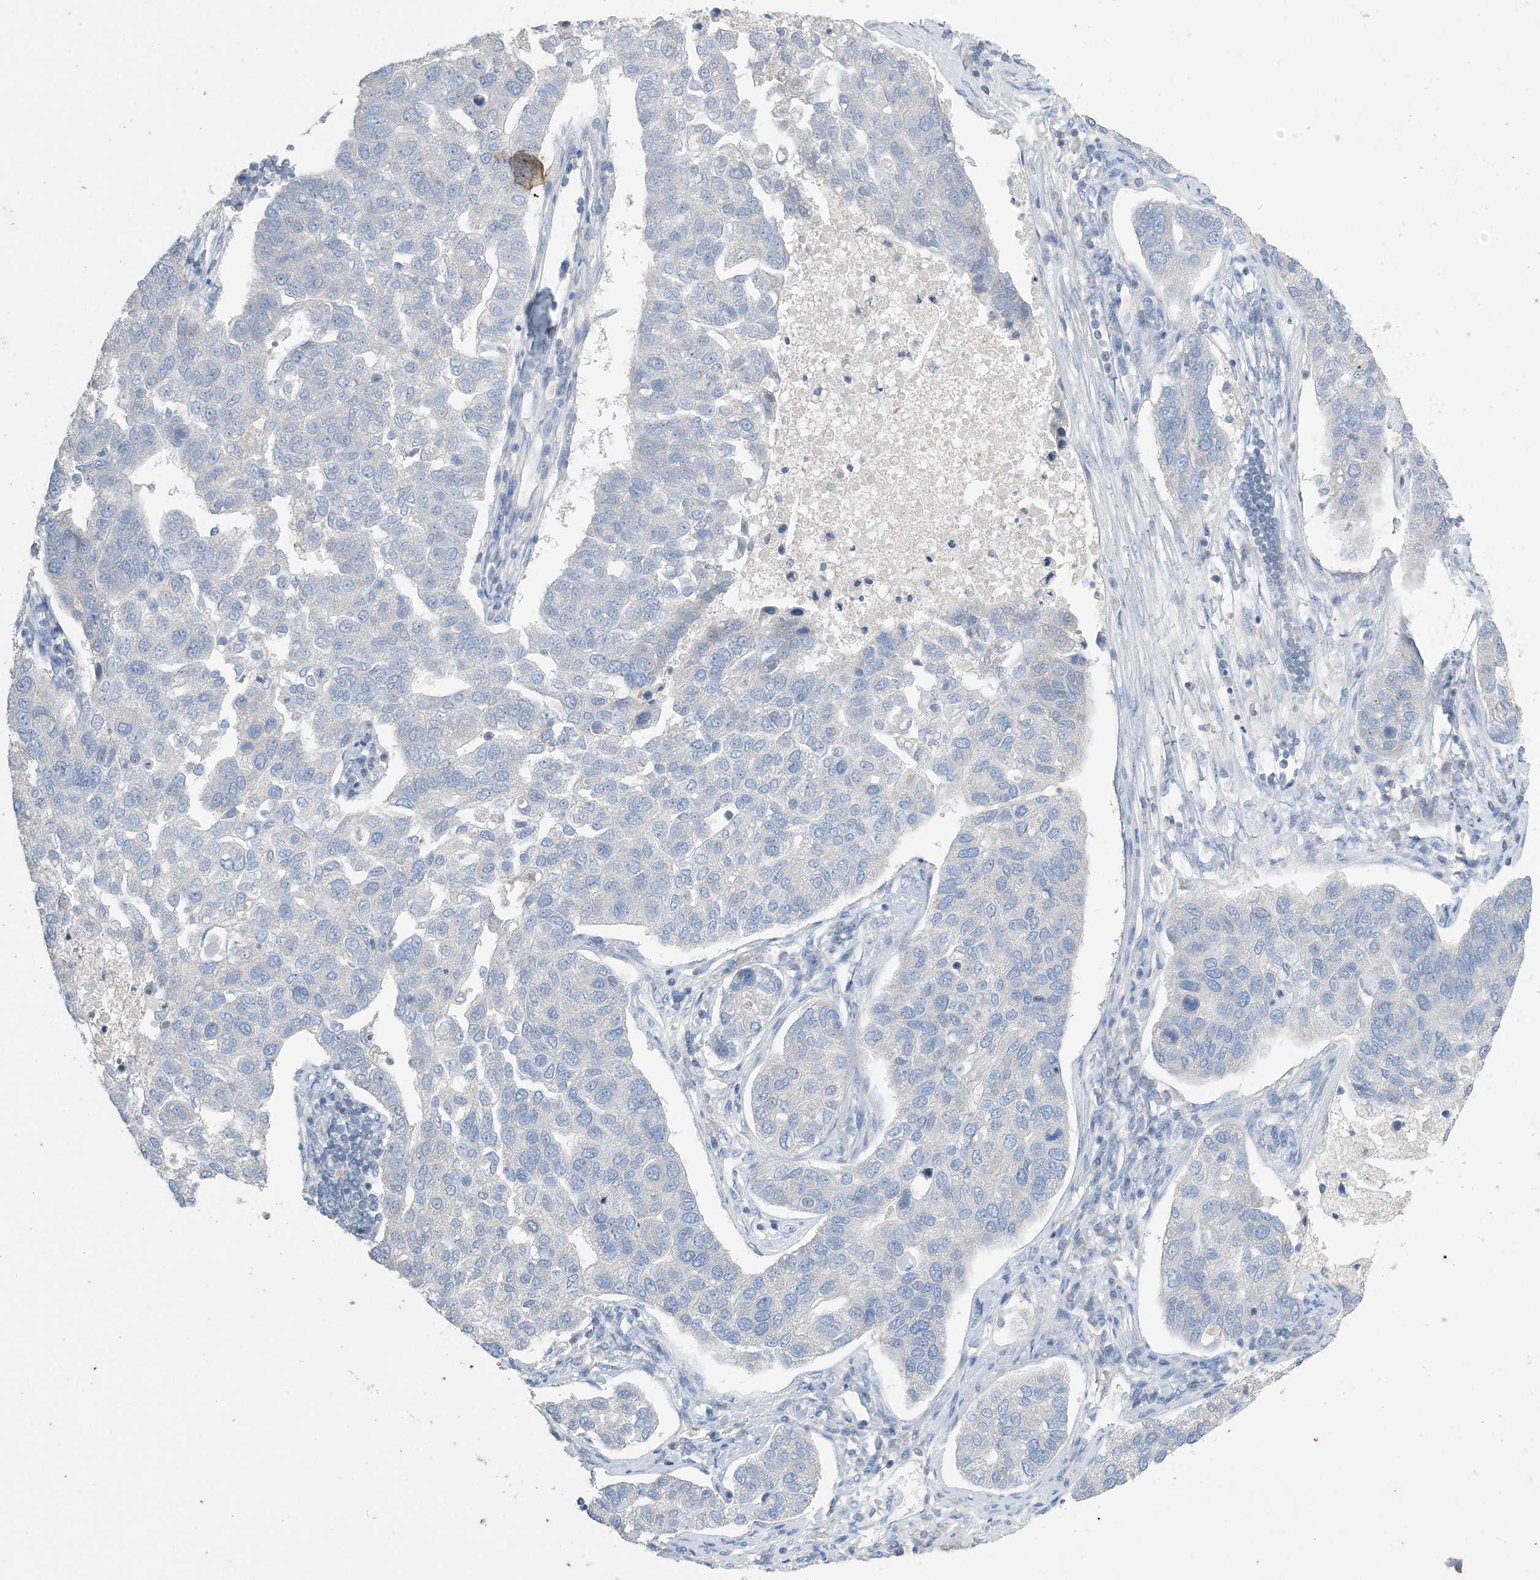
{"staining": {"intensity": "negative", "quantity": "none", "location": "none"}, "tissue": "pancreatic cancer", "cell_type": "Tumor cells", "image_type": "cancer", "snomed": [{"axis": "morphology", "description": "Adenocarcinoma, NOS"}, {"axis": "topography", "description": "Pancreas"}], "caption": "Immunohistochemistry photomicrograph of neoplastic tissue: human adenocarcinoma (pancreatic) stained with DAB (3,3'-diaminobenzidine) displays no significant protein positivity in tumor cells.", "gene": "KPRP", "patient": {"sex": "female", "age": 61}}